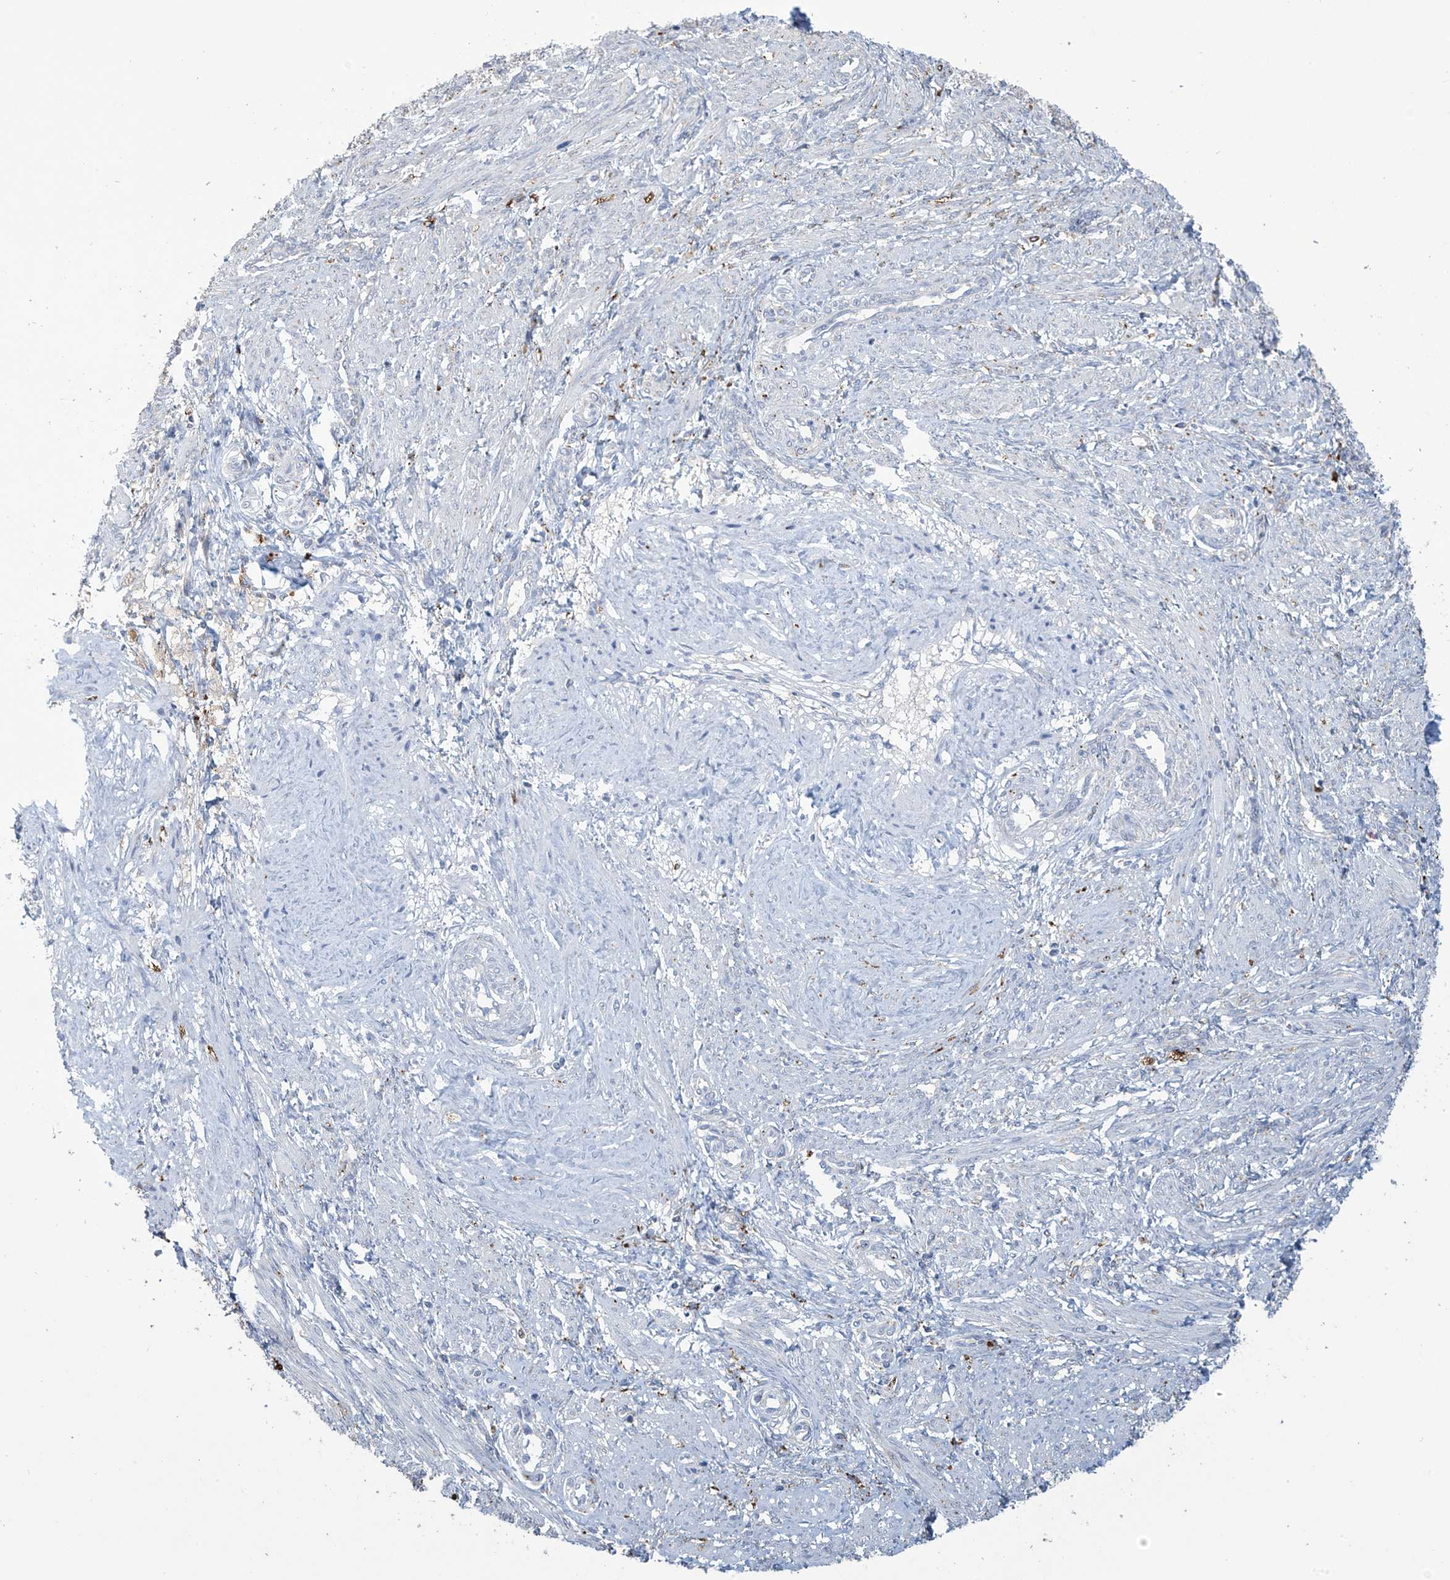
{"staining": {"intensity": "negative", "quantity": "none", "location": "none"}, "tissue": "smooth muscle", "cell_type": "Smooth muscle cells", "image_type": "normal", "snomed": [{"axis": "morphology", "description": "Normal tissue, NOS"}, {"axis": "topography", "description": "Endometrium"}], "caption": "This micrograph is of benign smooth muscle stained with IHC to label a protein in brown with the nuclei are counter-stained blue. There is no expression in smooth muscle cells. Brightfield microscopy of immunohistochemistry stained with DAB (3,3'-diaminobenzidine) (brown) and hematoxylin (blue), captured at high magnification.", "gene": "OGT", "patient": {"sex": "female", "age": 33}}